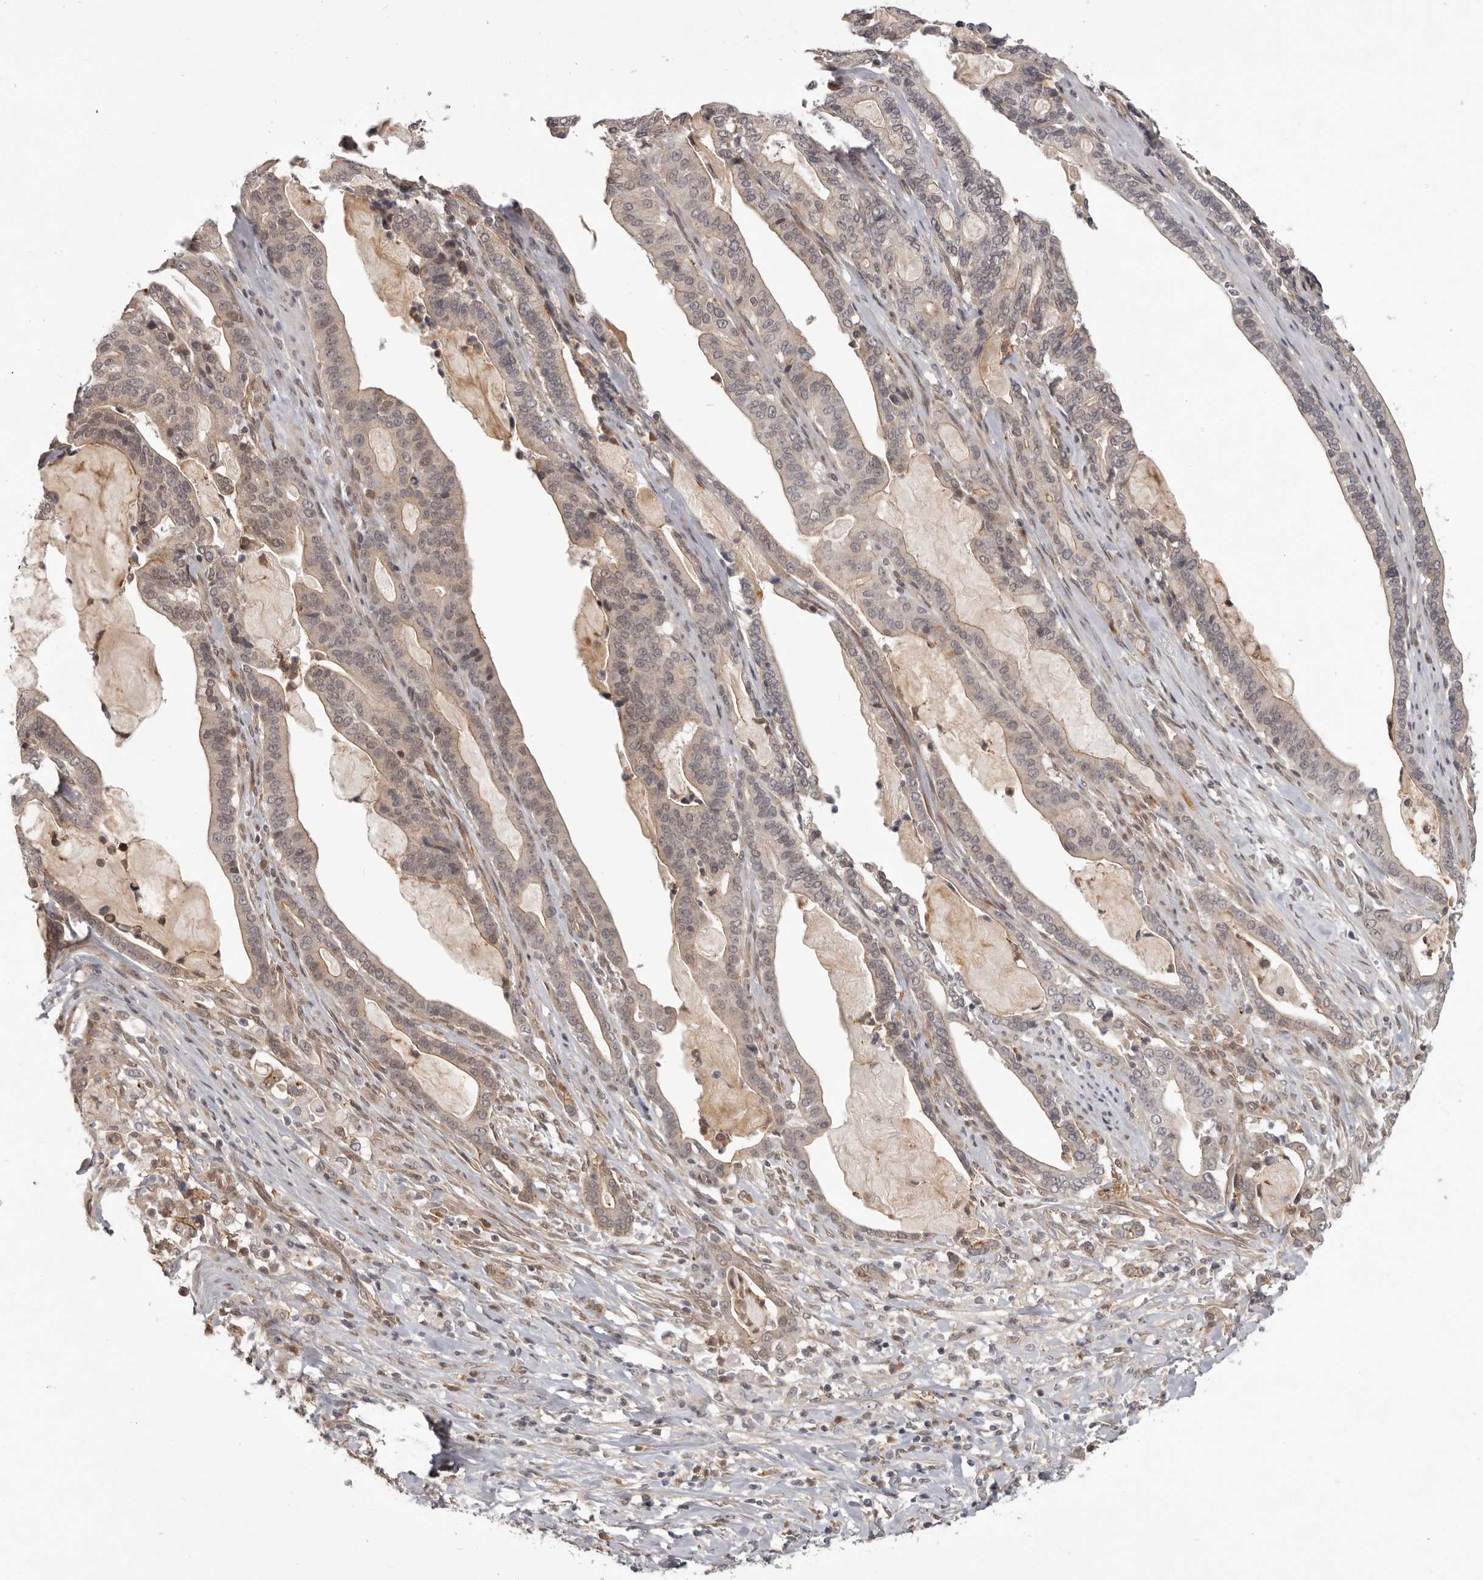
{"staining": {"intensity": "weak", "quantity": "25%-75%", "location": "cytoplasmic/membranous,nuclear"}, "tissue": "pancreatic cancer", "cell_type": "Tumor cells", "image_type": "cancer", "snomed": [{"axis": "morphology", "description": "Adenocarcinoma, NOS"}, {"axis": "topography", "description": "Pancreas"}], "caption": "The immunohistochemical stain shows weak cytoplasmic/membranous and nuclear positivity in tumor cells of pancreatic cancer tissue.", "gene": "RNF2", "patient": {"sex": "male", "age": 63}}